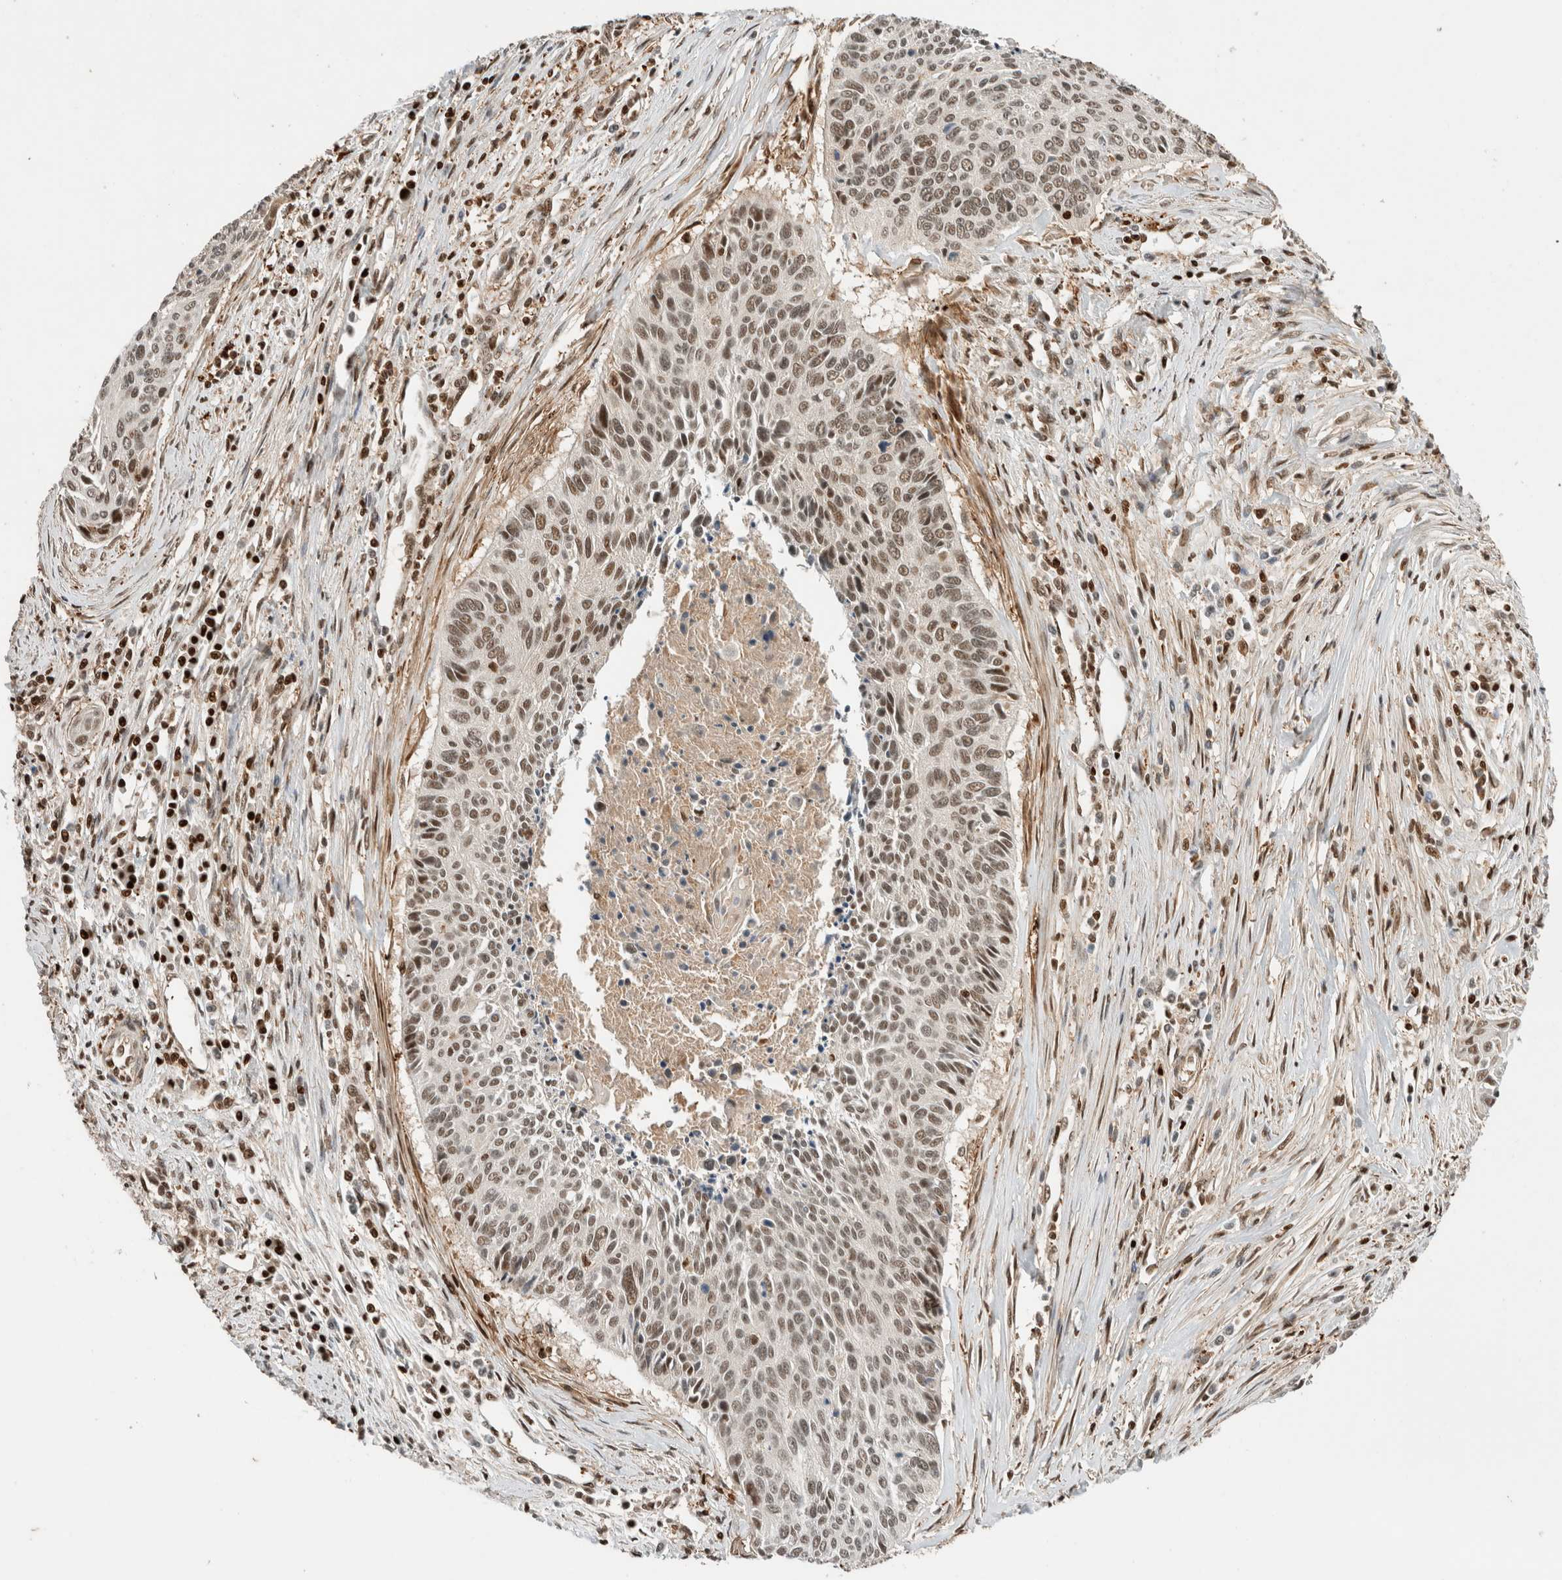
{"staining": {"intensity": "moderate", "quantity": ">75%", "location": "nuclear"}, "tissue": "cervical cancer", "cell_type": "Tumor cells", "image_type": "cancer", "snomed": [{"axis": "morphology", "description": "Squamous cell carcinoma, NOS"}, {"axis": "topography", "description": "Cervix"}], "caption": "Immunohistochemistry (IHC) (DAB) staining of human squamous cell carcinoma (cervical) displays moderate nuclear protein expression in about >75% of tumor cells. (DAB (3,3'-diaminobenzidine) IHC, brown staining for protein, blue staining for nuclei).", "gene": "SNRNP40", "patient": {"sex": "female", "age": 55}}